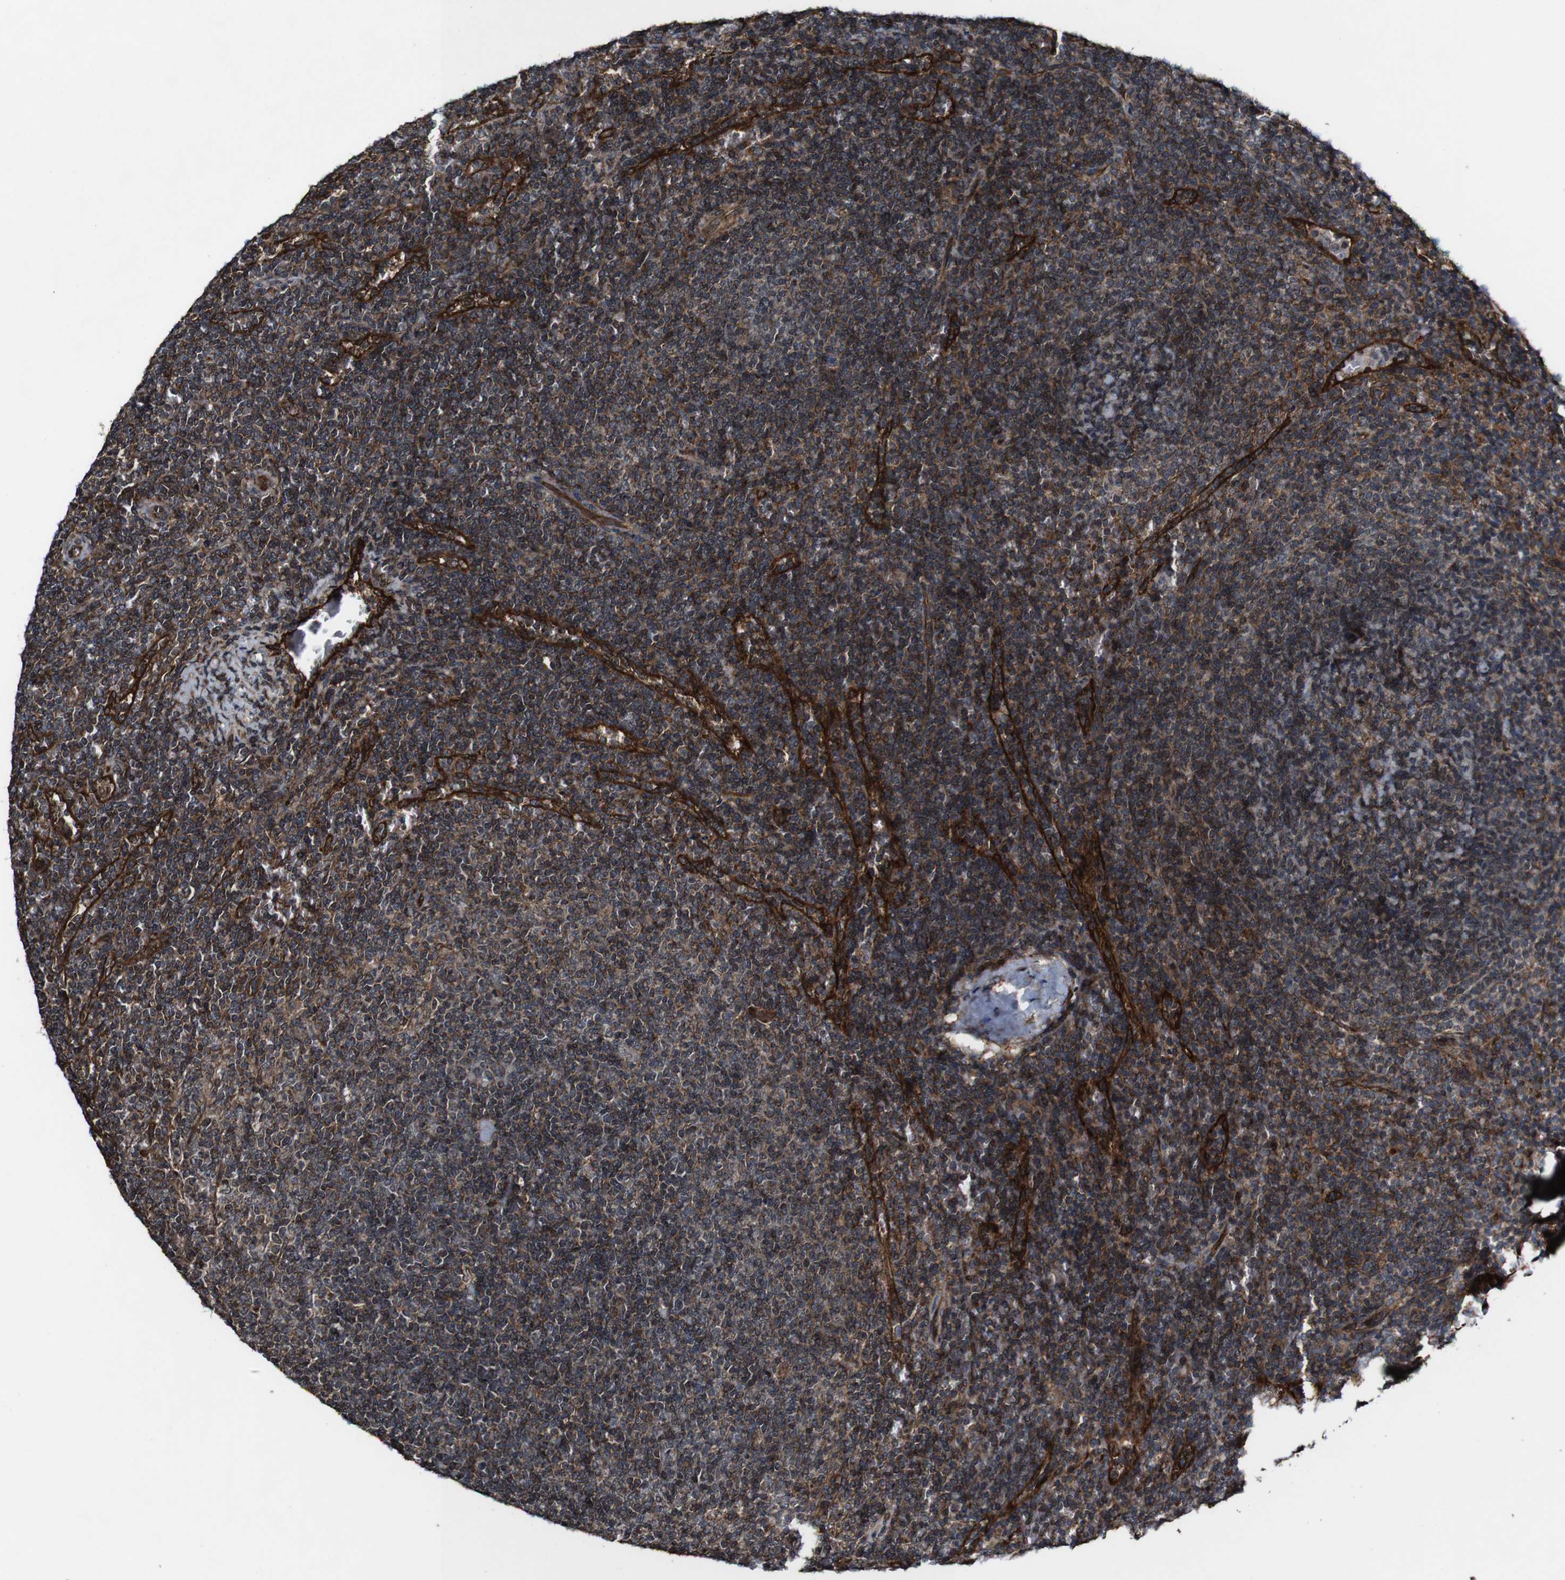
{"staining": {"intensity": "moderate", "quantity": ">75%", "location": "cytoplasmic/membranous,nuclear"}, "tissue": "lymphoma", "cell_type": "Tumor cells", "image_type": "cancer", "snomed": [{"axis": "morphology", "description": "Malignant lymphoma, non-Hodgkin's type, Low grade"}, {"axis": "topography", "description": "Spleen"}], "caption": "Protein staining of low-grade malignant lymphoma, non-Hodgkin's type tissue demonstrates moderate cytoplasmic/membranous and nuclear positivity in approximately >75% of tumor cells.", "gene": "BTN3A3", "patient": {"sex": "female", "age": 50}}